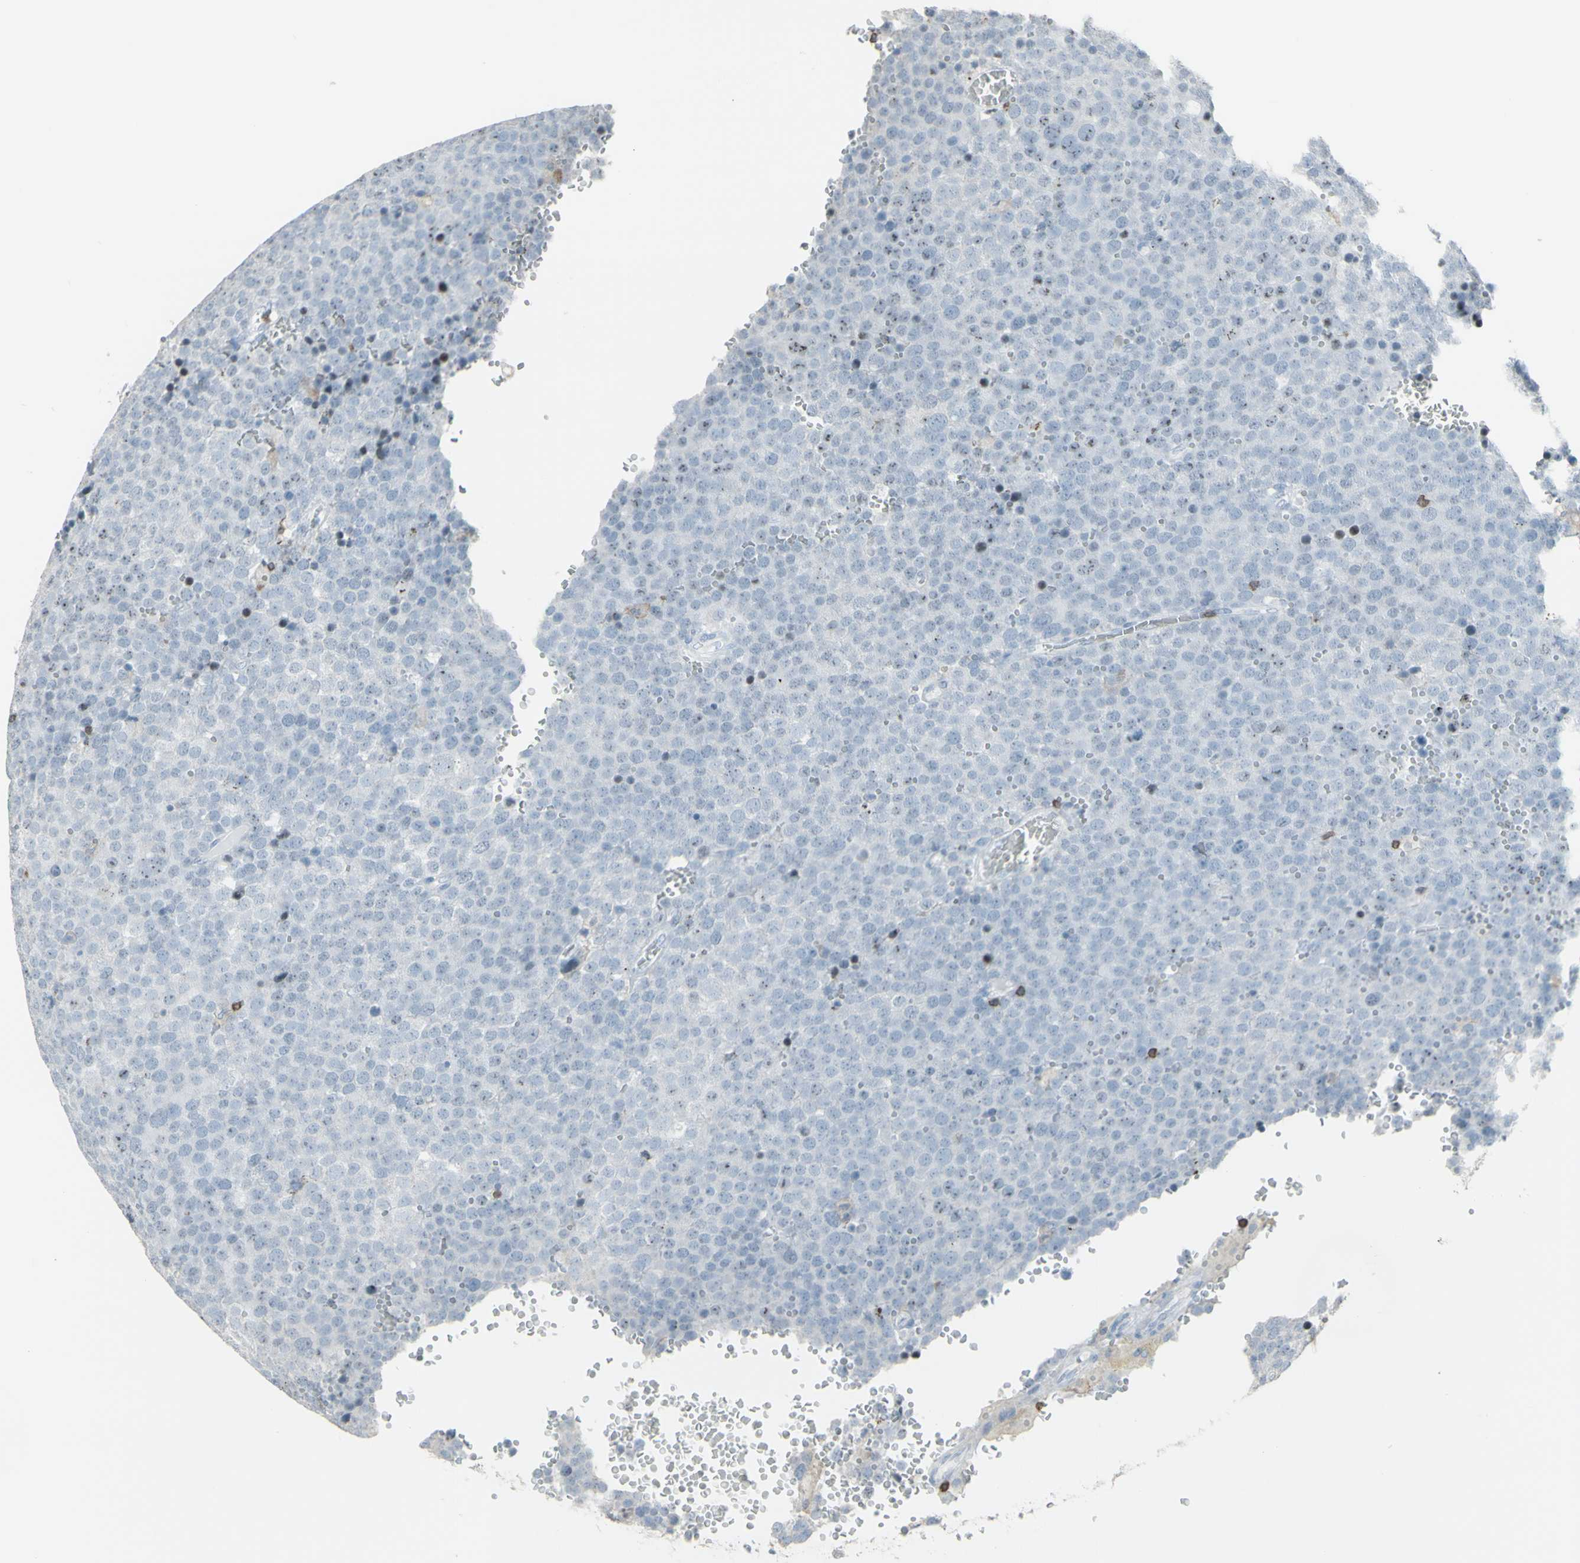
{"staining": {"intensity": "negative", "quantity": "none", "location": "none"}, "tissue": "testis cancer", "cell_type": "Tumor cells", "image_type": "cancer", "snomed": [{"axis": "morphology", "description": "Seminoma, NOS"}, {"axis": "topography", "description": "Testis"}], "caption": "Tumor cells are negative for brown protein staining in testis cancer (seminoma). The staining is performed using DAB (3,3'-diaminobenzidine) brown chromogen with nuclei counter-stained in using hematoxylin.", "gene": "NRG1", "patient": {"sex": "male", "age": 71}}